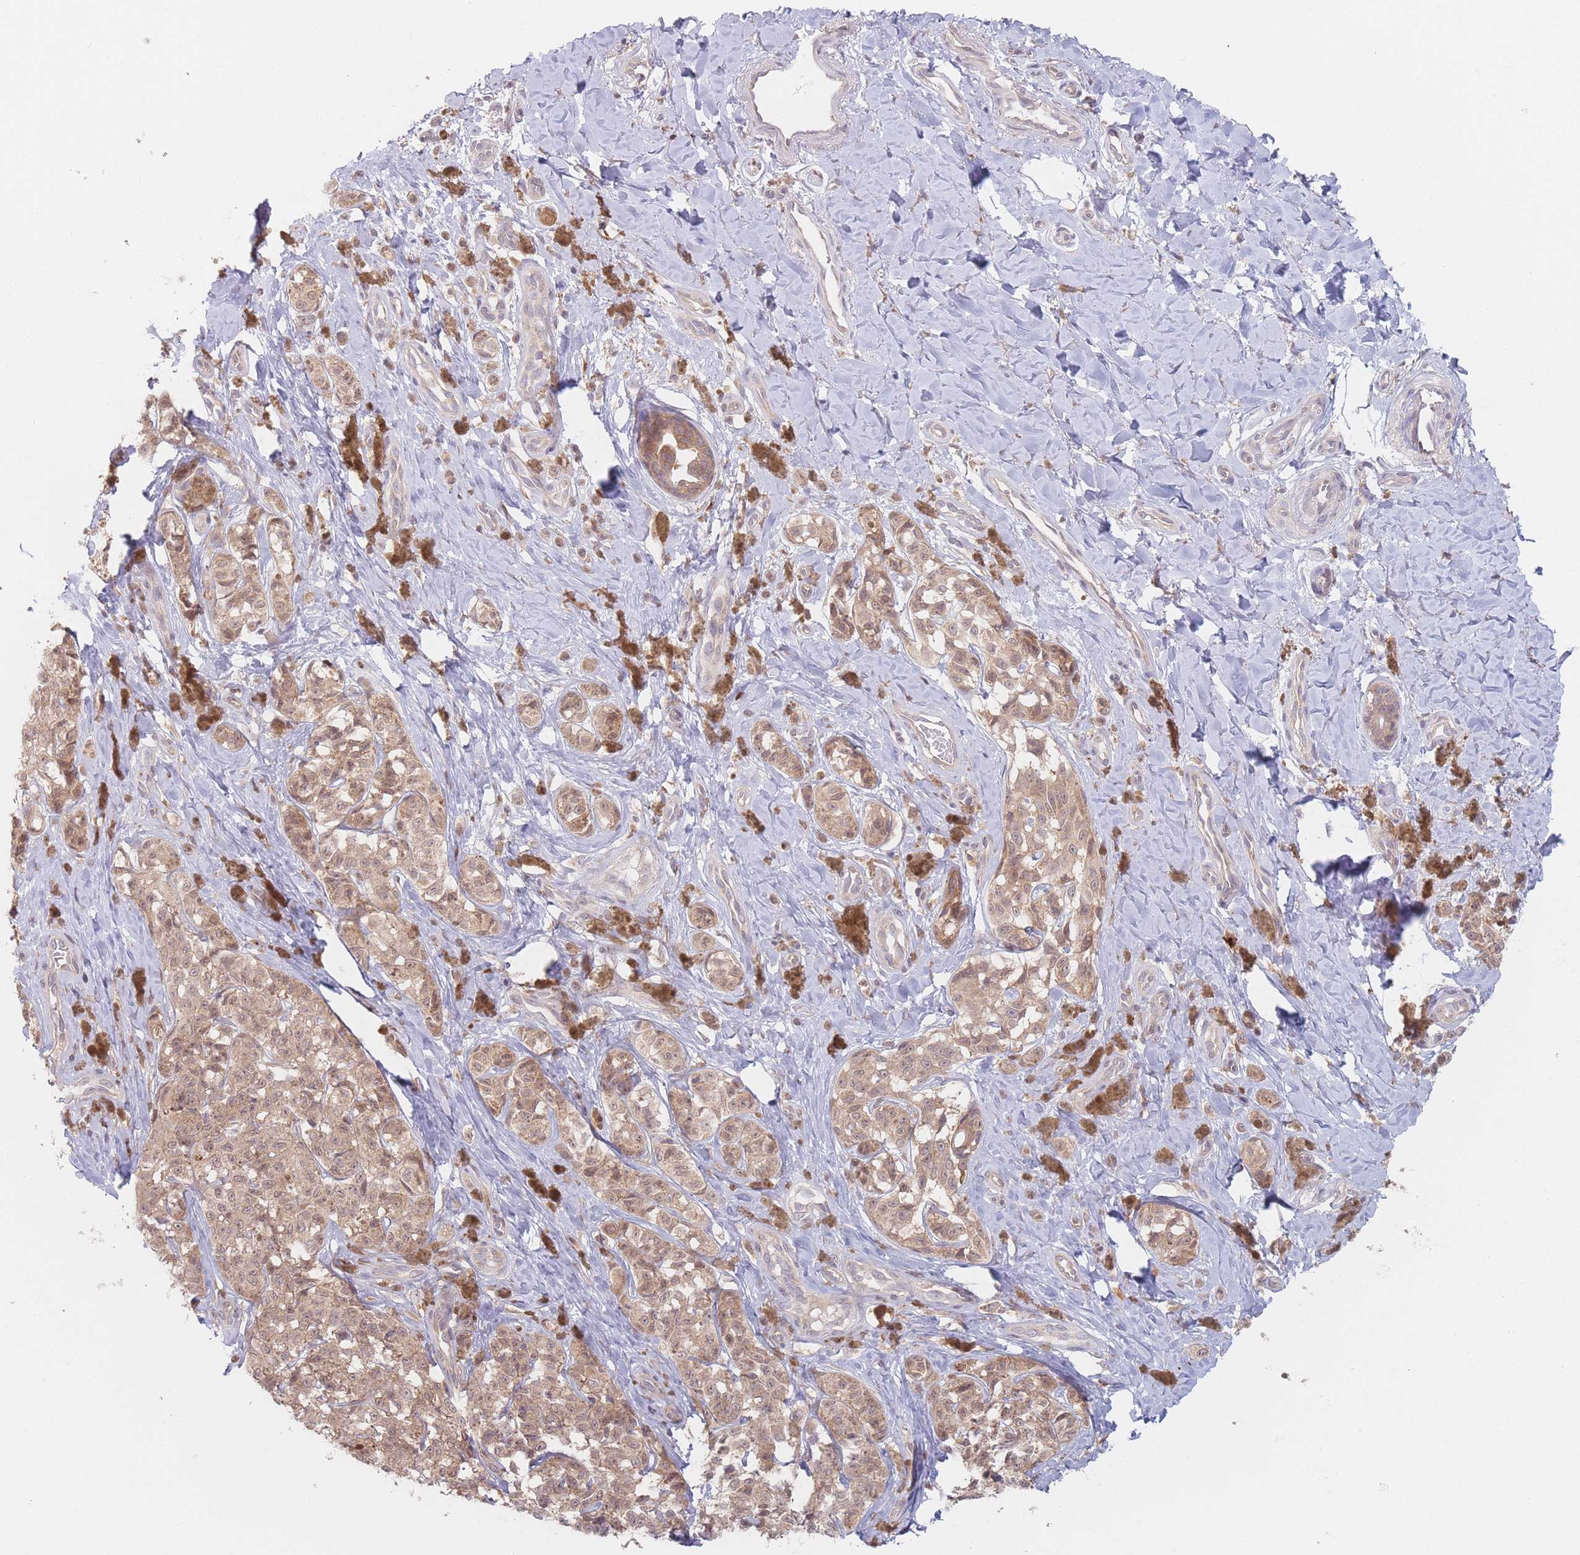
{"staining": {"intensity": "moderate", "quantity": ">75%", "location": "cytoplasmic/membranous,nuclear"}, "tissue": "melanoma", "cell_type": "Tumor cells", "image_type": "cancer", "snomed": [{"axis": "morphology", "description": "Malignant melanoma, NOS"}, {"axis": "topography", "description": "Skin"}], "caption": "Tumor cells exhibit moderate cytoplasmic/membranous and nuclear staining in about >75% of cells in melanoma.", "gene": "PPM1A", "patient": {"sex": "female", "age": 65}}